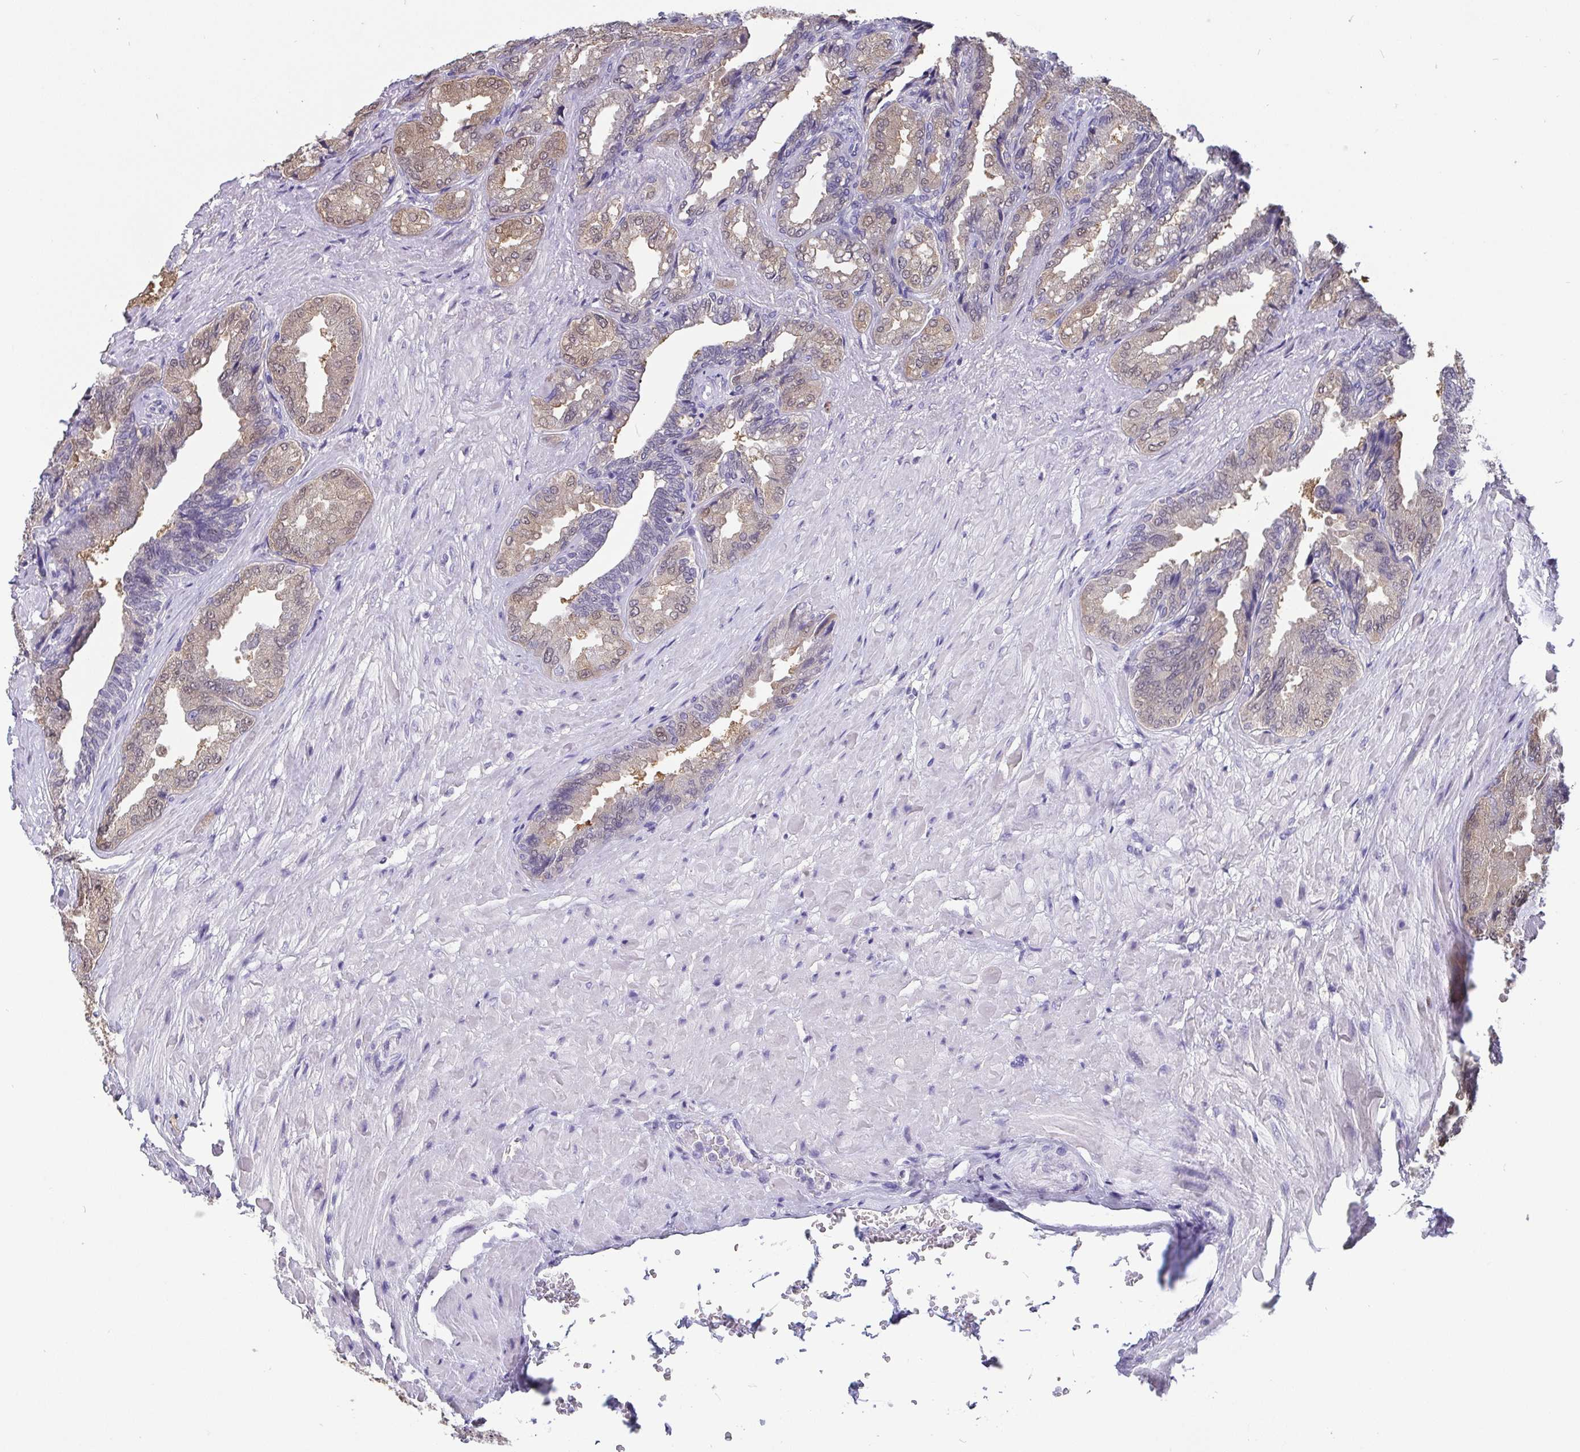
{"staining": {"intensity": "moderate", "quantity": ">75%", "location": "cytoplasmic/membranous,nuclear"}, "tissue": "seminal vesicle", "cell_type": "Glandular cells", "image_type": "normal", "snomed": [{"axis": "morphology", "description": "Normal tissue, NOS"}, {"axis": "topography", "description": "Seminal veicle"}], "caption": "Immunohistochemistry image of unremarkable seminal vesicle stained for a protein (brown), which shows medium levels of moderate cytoplasmic/membranous,nuclear expression in about >75% of glandular cells.", "gene": "IDH1", "patient": {"sex": "male", "age": 68}}